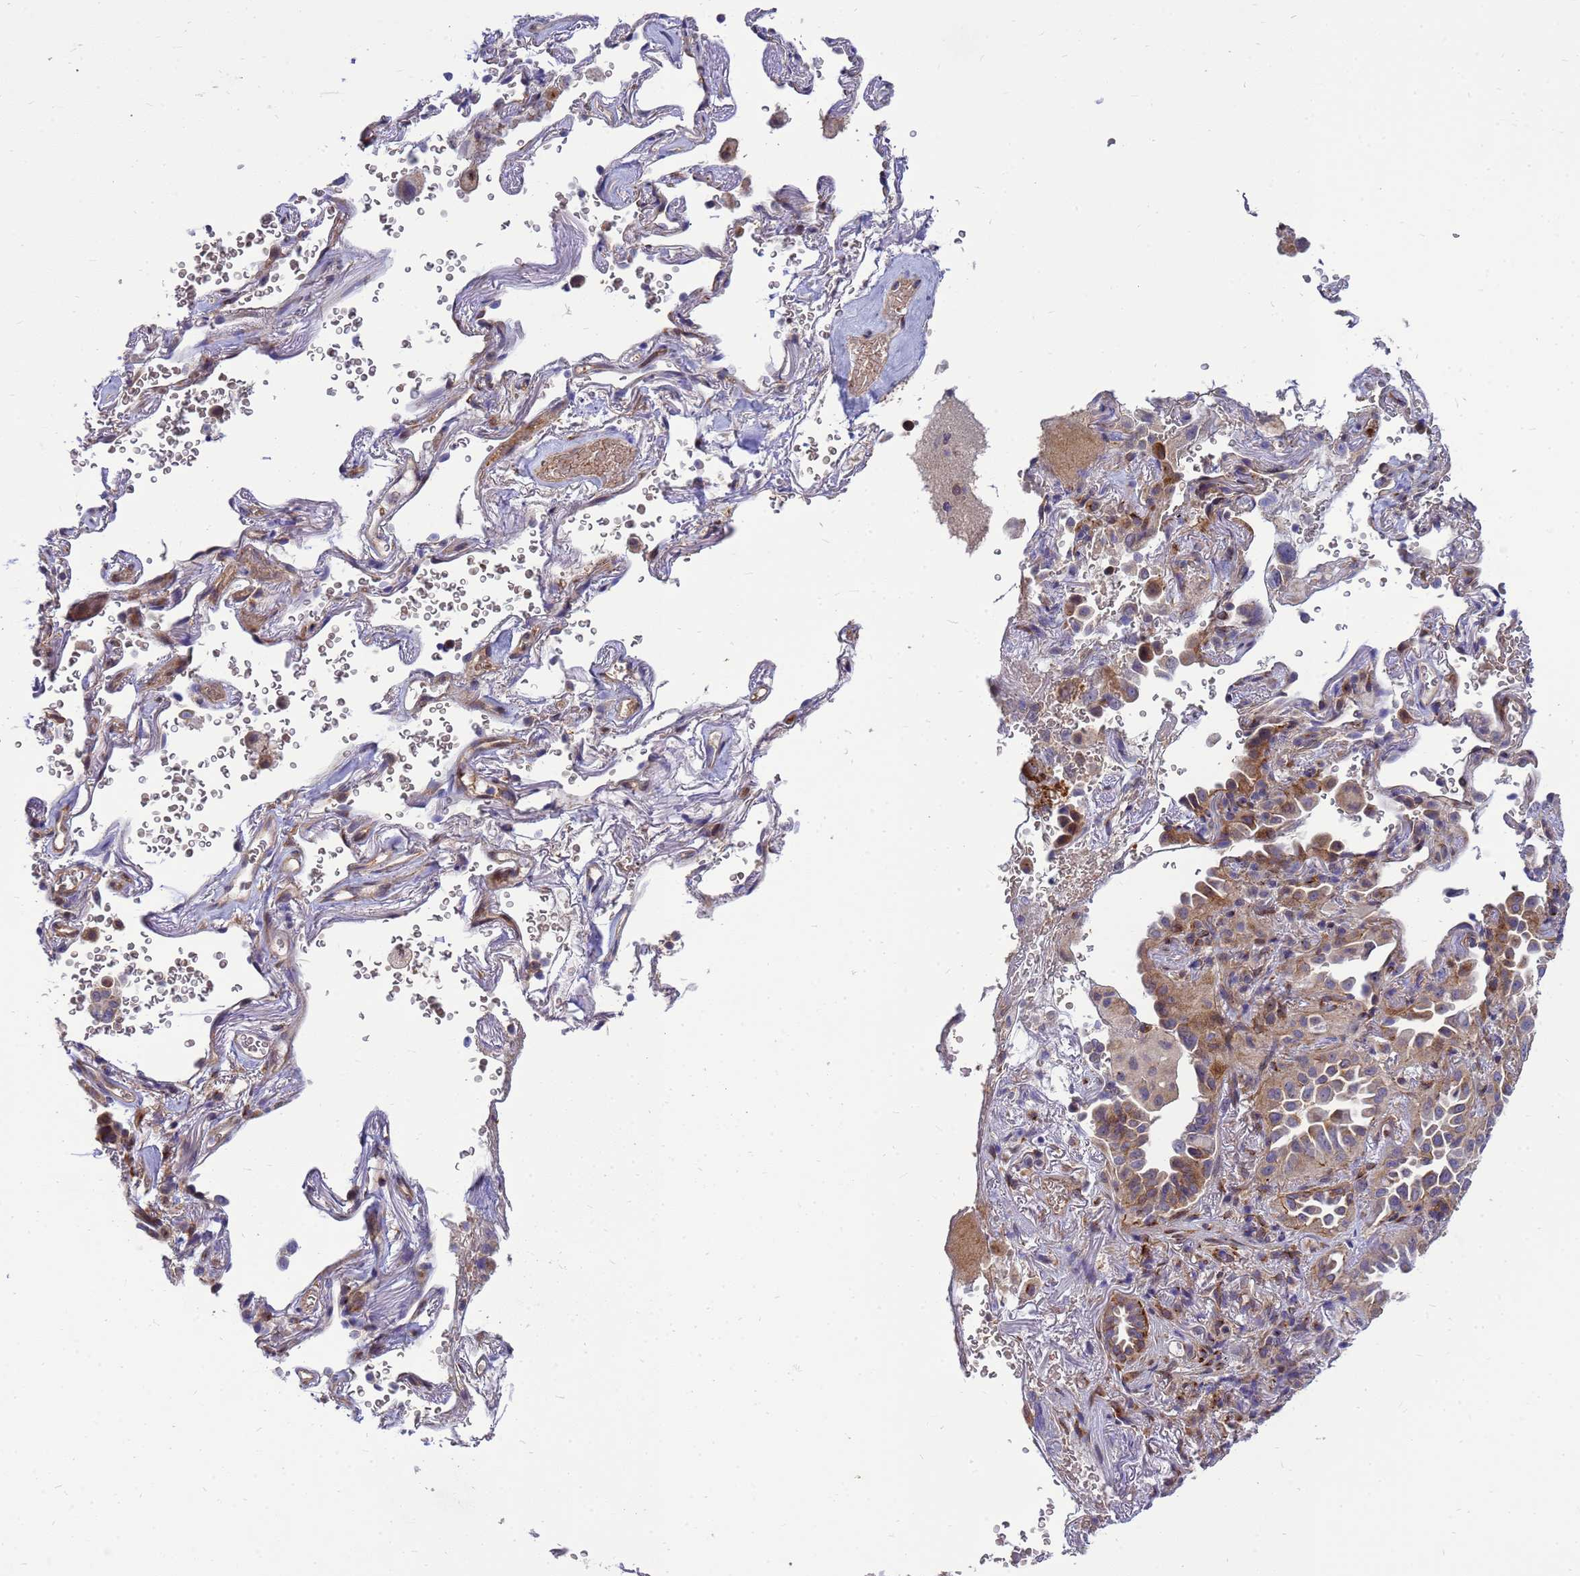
{"staining": {"intensity": "moderate", "quantity": ">75%", "location": "cytoplasmic/membranous"}, "tissue": "lung cancer", "cell_type": "Tumor cells", "image_type": "cancer", "snomed": [{"axis": "morphology", "description": "Adenocarcinoma, NOS"}, {"axis": "topography", "description": "Lung"}], "caption": "This photomicrograph shows IHC staining of human lung cancer (adenocarcinoma), with medium moderate cytoplasmic/membranous expression in approximately >75% of tumor cells.", "gene": "EIF4EBP3", "patient": {"sex": "female", "age": 69}}